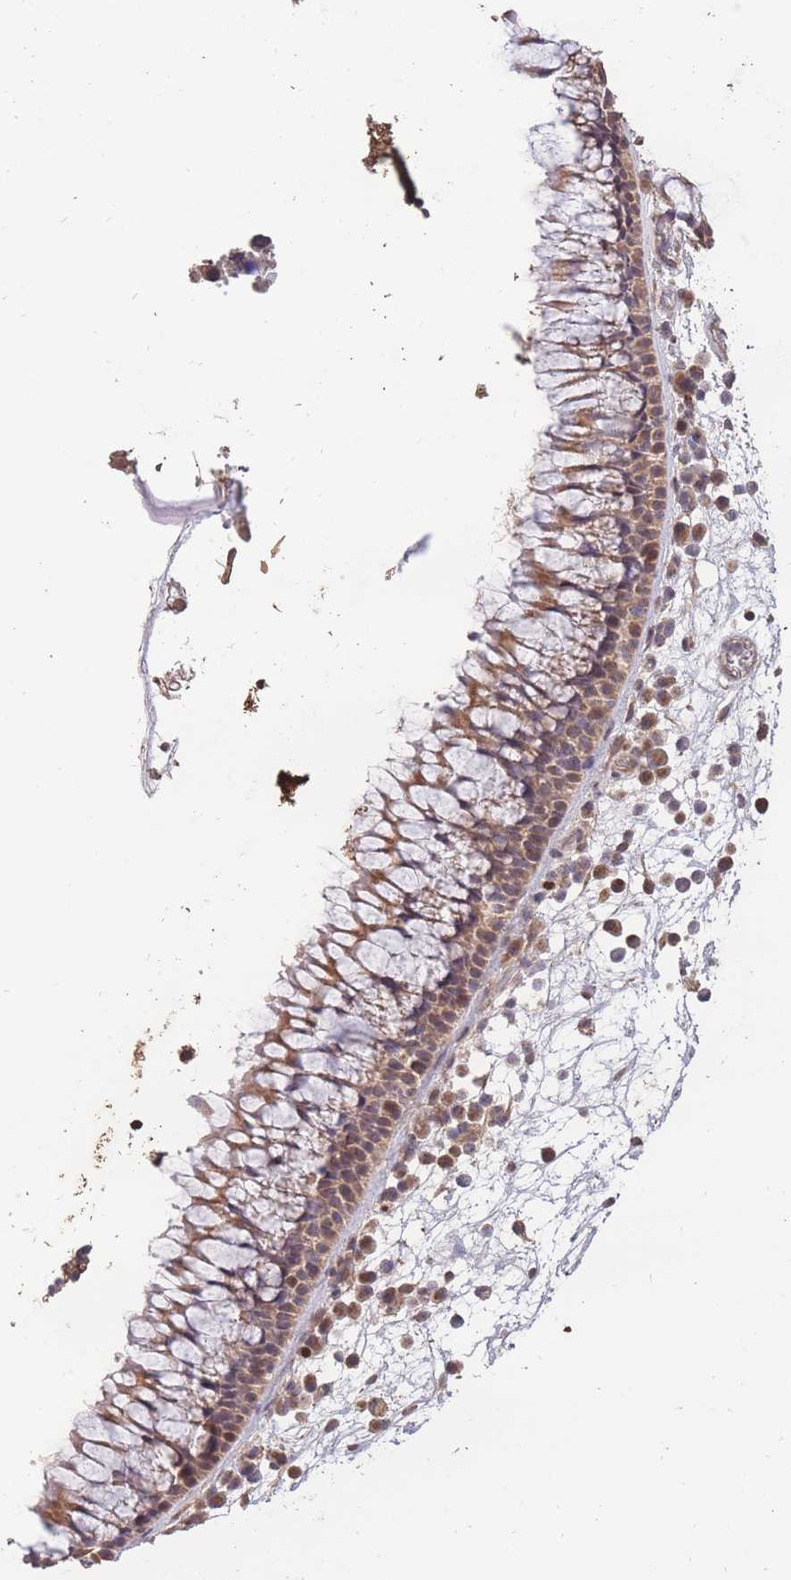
{"staining": {"intensity": "moderate", "quantity": ">75%", "location": "cytoplasmic/membranous"}, "tissue": "nasopharynx", "cell_type": "Respiratory epithelial cells", "image_type": "normal", "snomed": [{"axis": "morphology", "description": "Normal tissue, NOS"}, {"axis": "topography", "description": "Nasopharynx"}], "caption": "An image of human nasopharynx stained for a protein exhibits moderate cytoplasmic/membranous brown staining in respiratory epithelial cells.", "gene": "RGS14", "patient": {"sex": "female", "age": 81}}